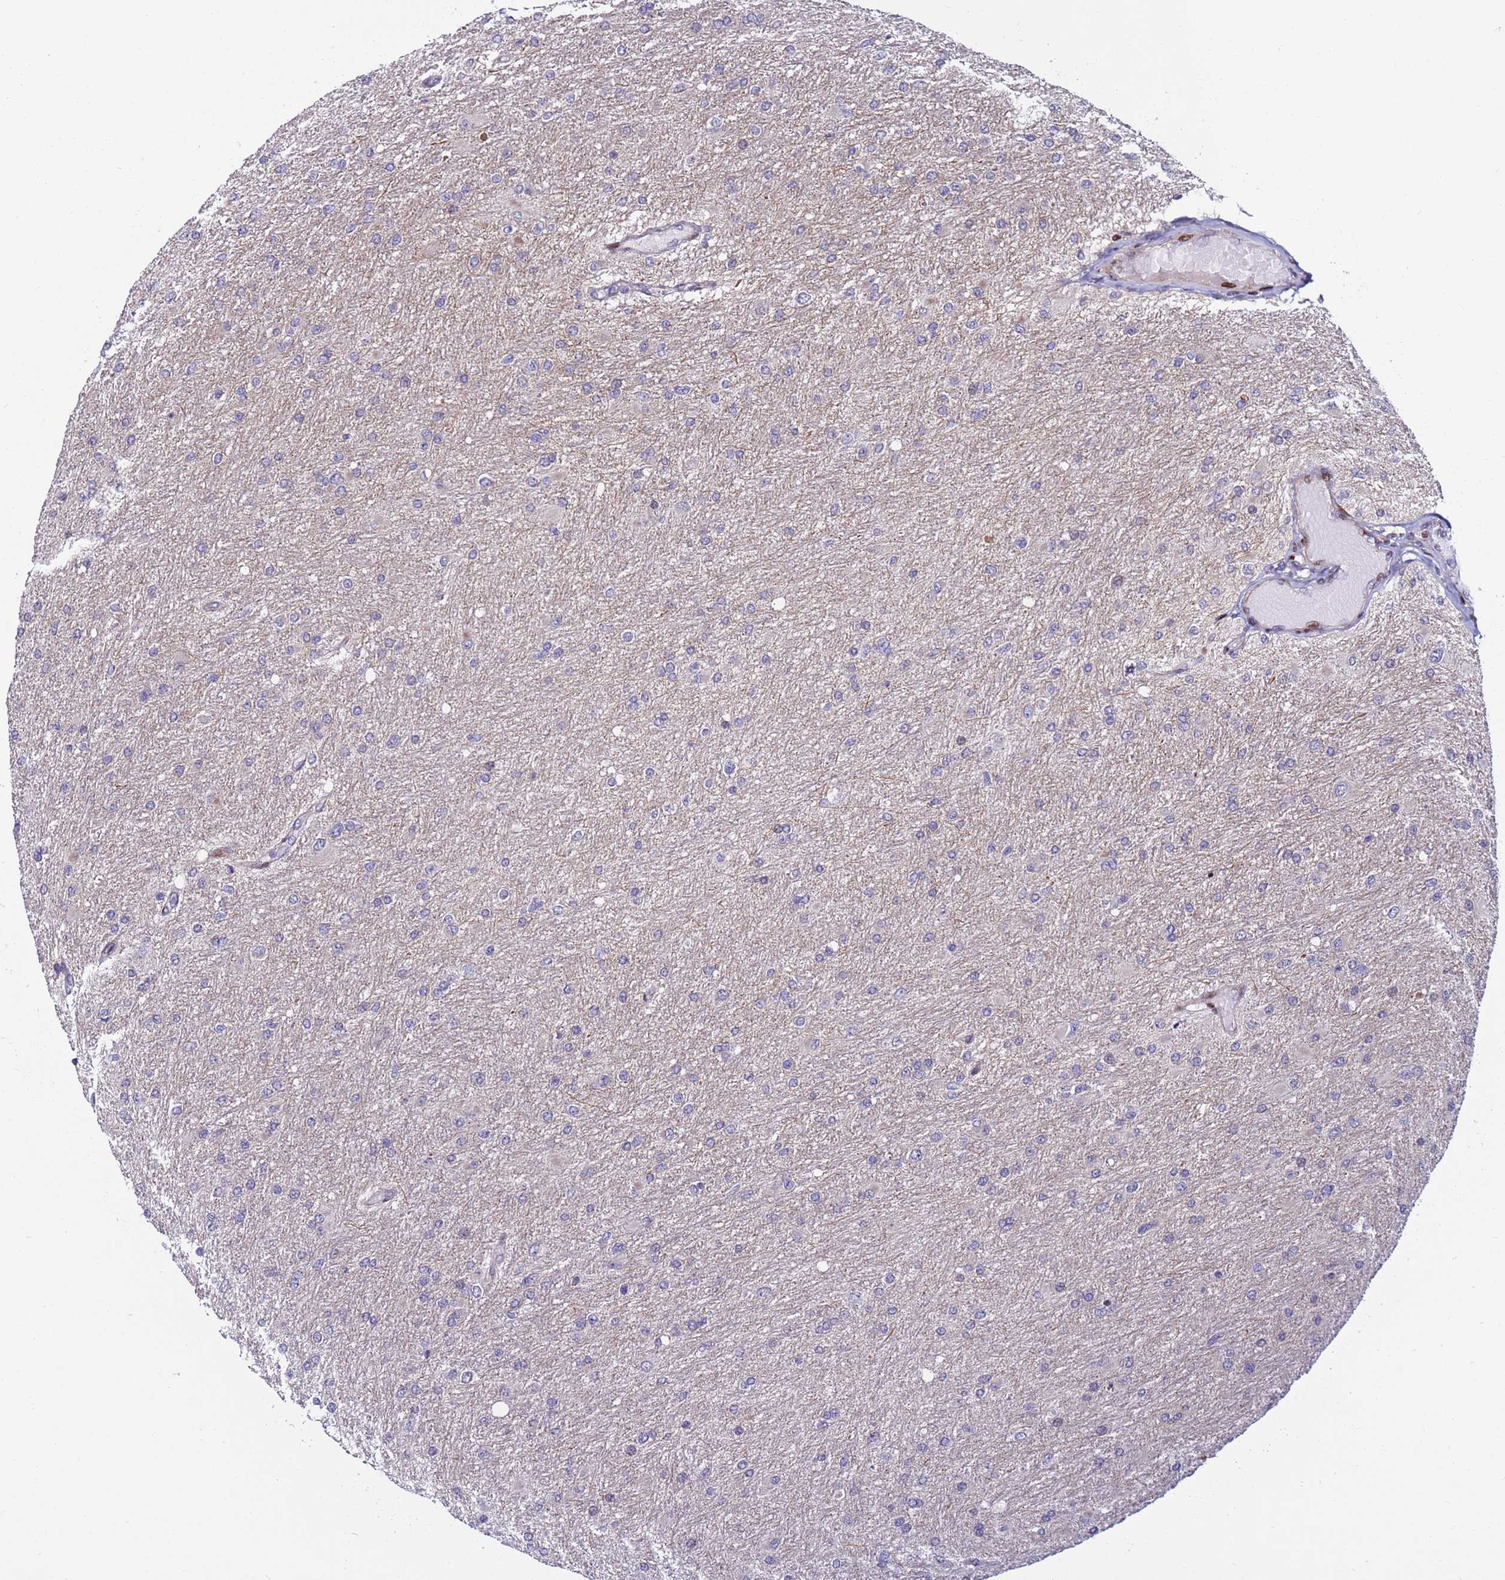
{"staining": {"intensity": "negative", "quantity": "none", "location": "none"}, "tissue": "glioma", "cell_type": "Tumor cells", "image_type": "cancer", "snomed": [{"axis": "morphology", "description": "Glioma, malignant, High grade"}, {"axis": "topography", "description": "Cerebral cortex"}], "caption": "Immunohistochemical staining of human malignant high-grade glioma shows no significant staining in tumor cells. (IHC, brightfield microscopy, high magnification).", "gene": "WBP11", "patient": {"sex": "female", "age": 36}}